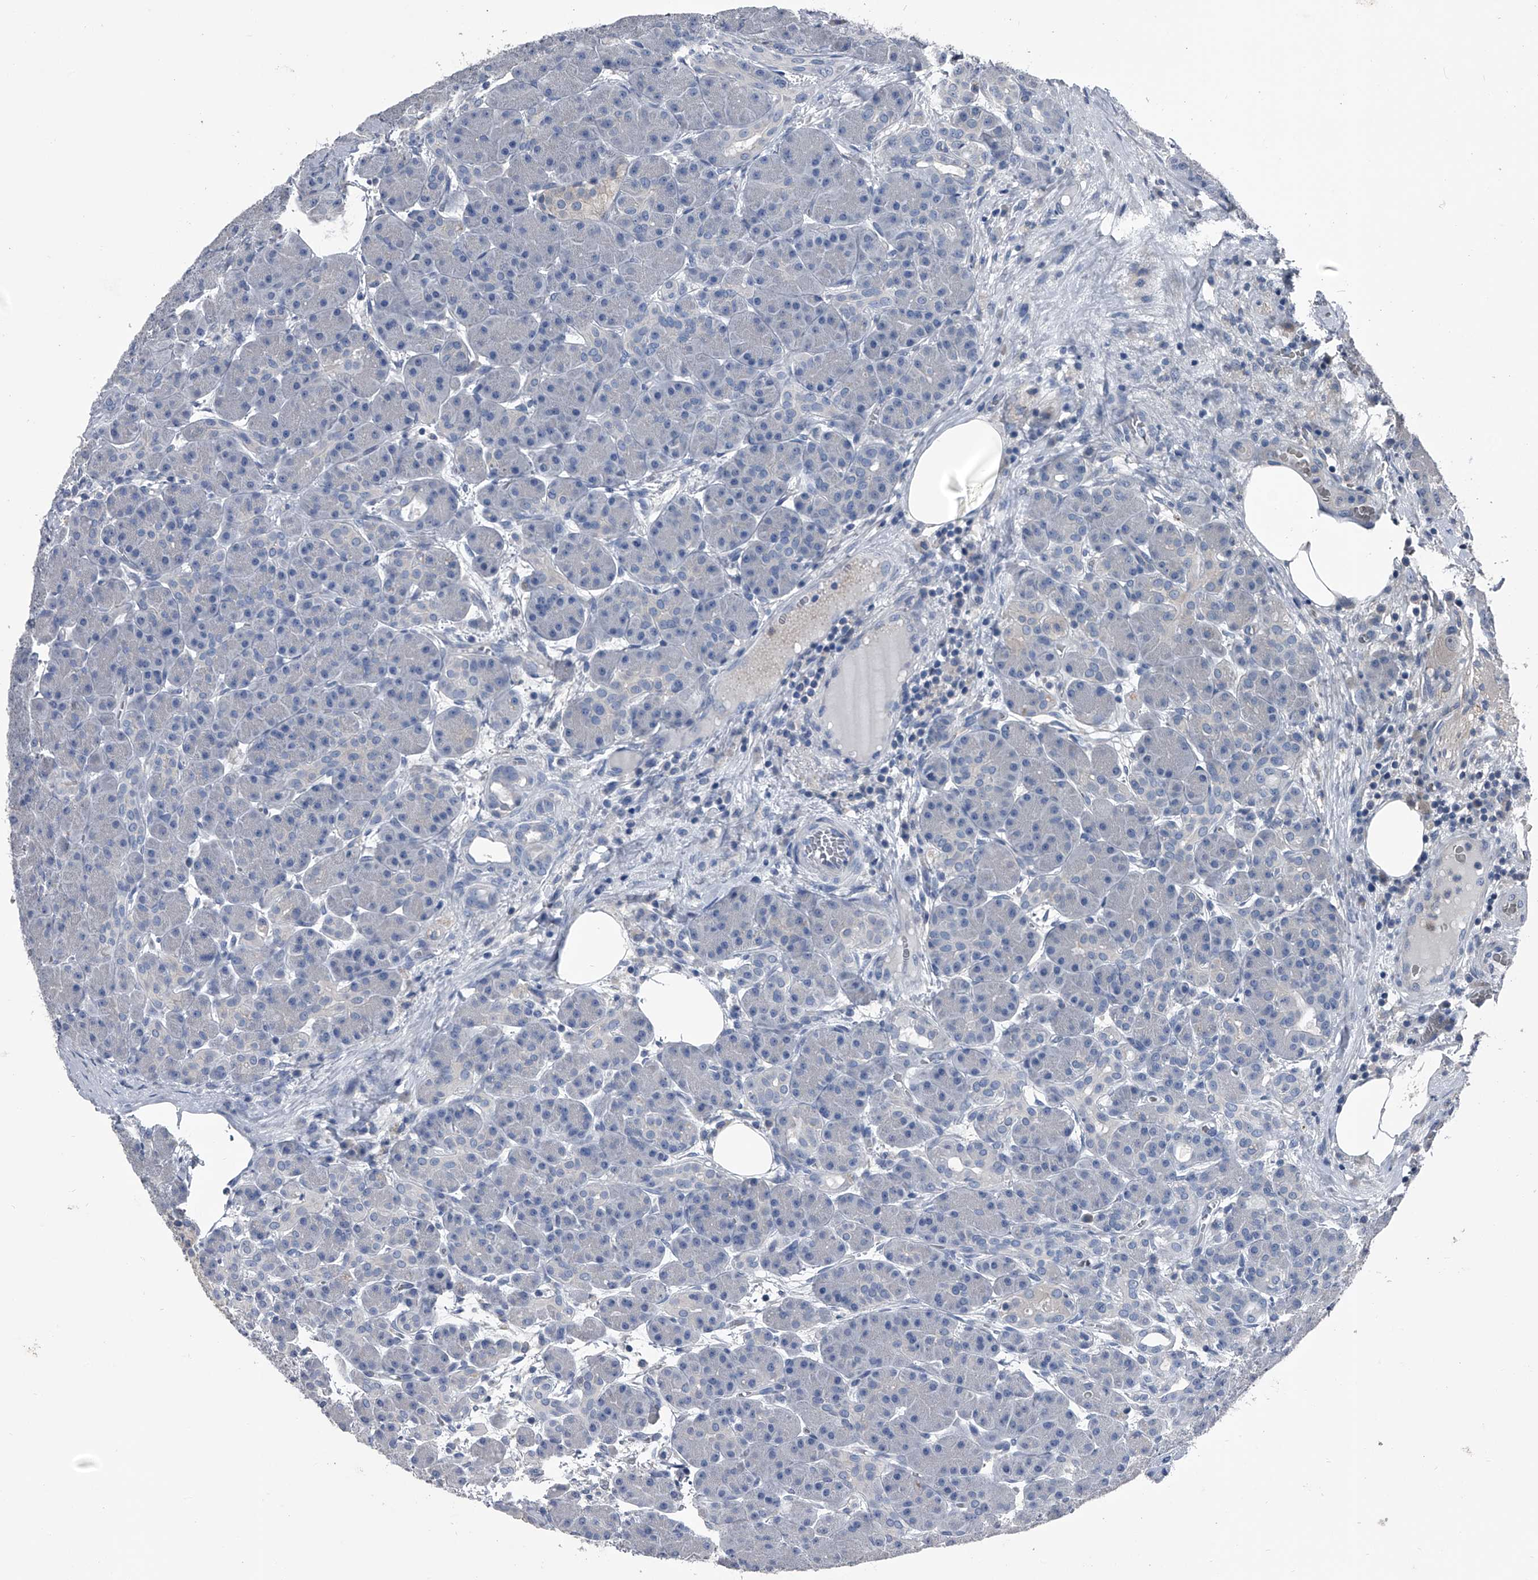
{"staining": {"intensity": "negative", "quantity": "none", "location": "none"}, "tissue": "pancreas", "cell_type": "Exocrine glandular cells", "image_type": "normal", "snomed": [{"axis": "morphology", "description": "Normal tissue, NOS"}, {"axis": "topography", "description": "Pancreas"}], "caption": "Immunohistochemical staining of normal pancreas exhibits no significant positivity in exocrine glandular cells.", "gene": "KIF13A", "patient": {"sex": "male", "age": 63}}